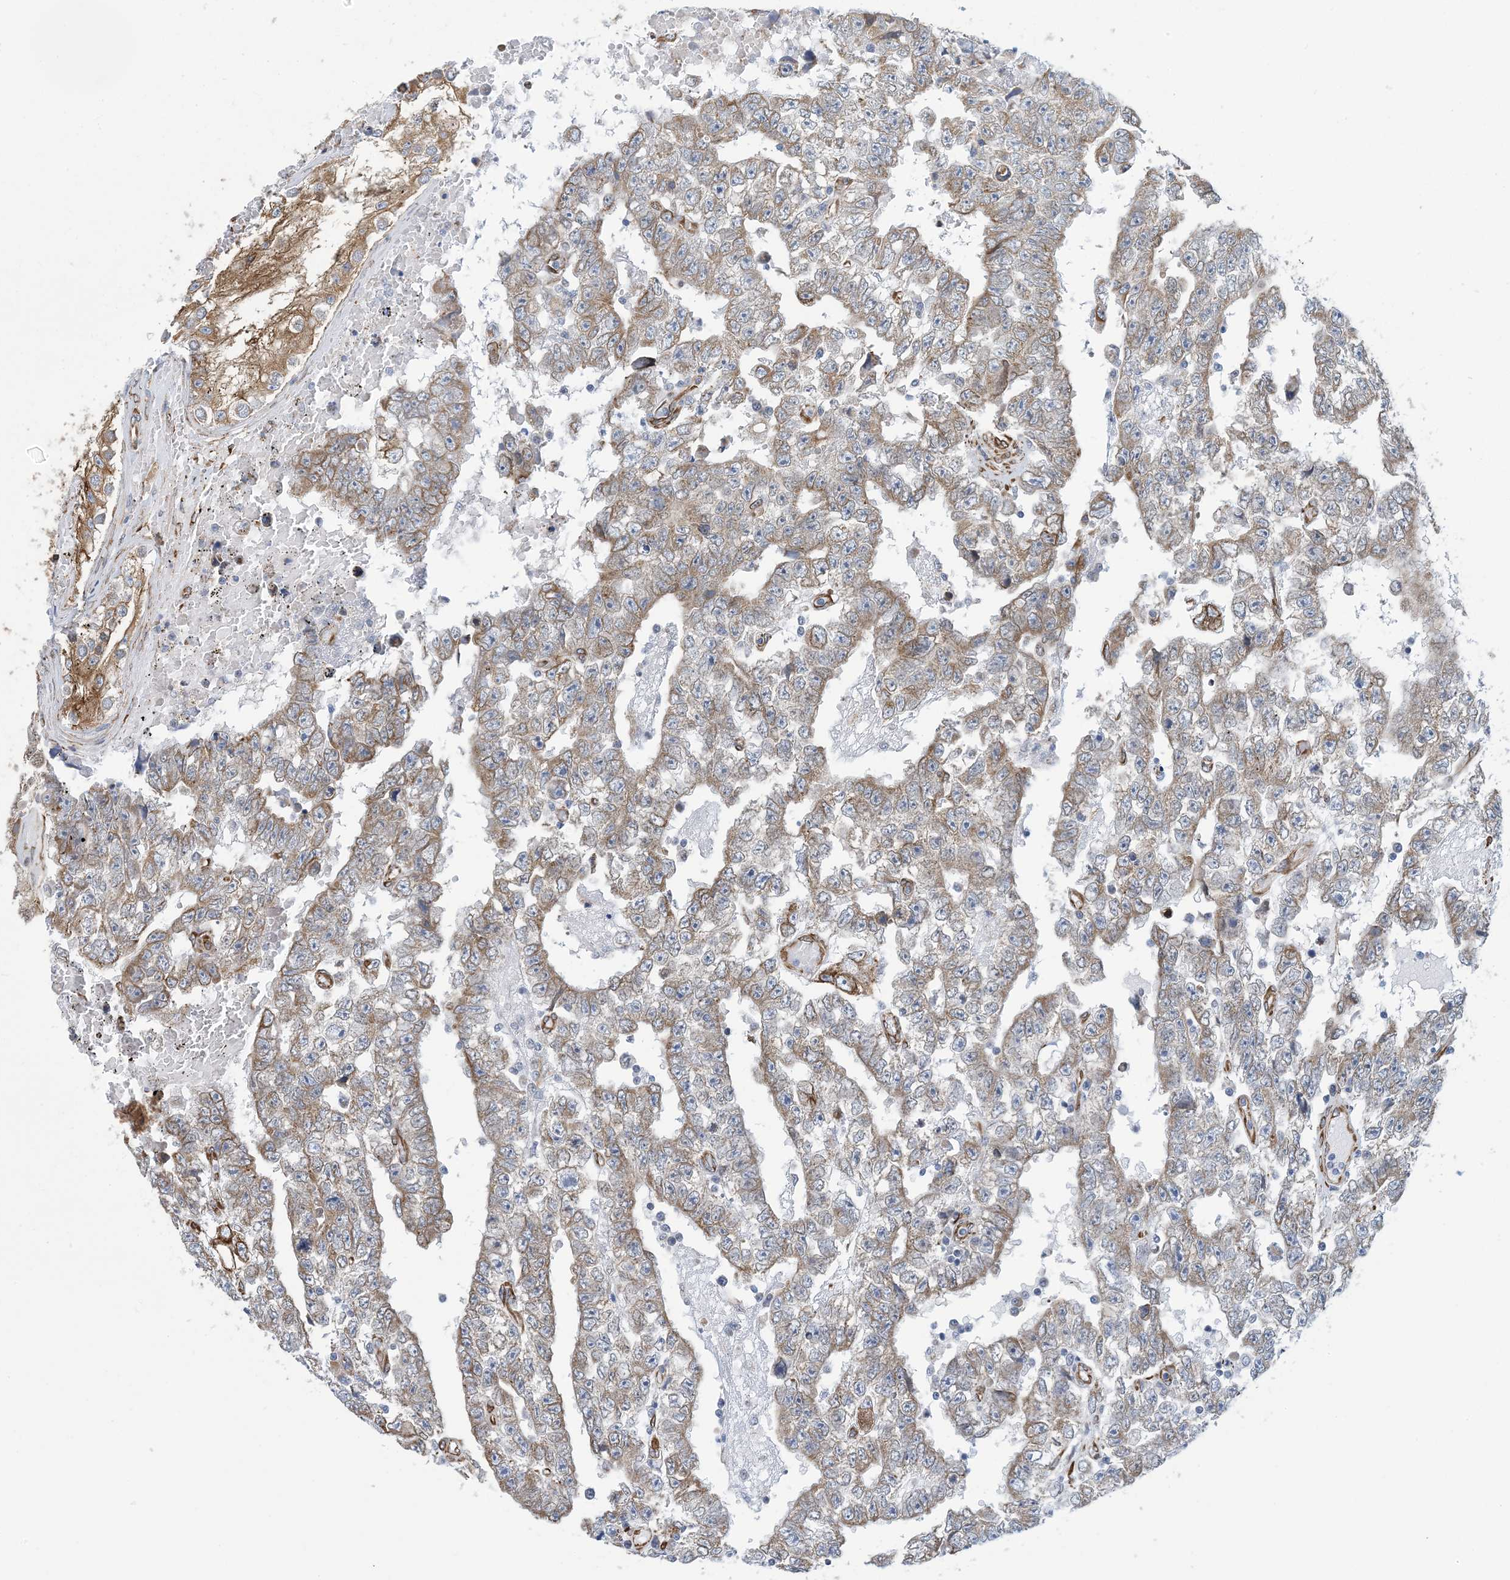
{"staining": {"intensity": "moderate", "quantity": ">75%", "location": "cytoplasmic/membranous"}, "tissue": "testis cancer", "cell_type": "Tumor cells", "image_type": "cancer", "snomed": [{"axis": "morphology", "description": "Carcinoma, Embryonal, NOS"}, {"axis": "topography", "description": "Testis"}], "caption": "Tumor cells show moderate cytoplasmic/membranous positivity in about >75% of cells in testis cancer. The protein of interest is stained brown, and the nuclei are stained in blue (DAB IHC with brightfield microscopy, high magnification).", "gene": "CCDC14", "patient": {"sex": "male", "age": 25}}